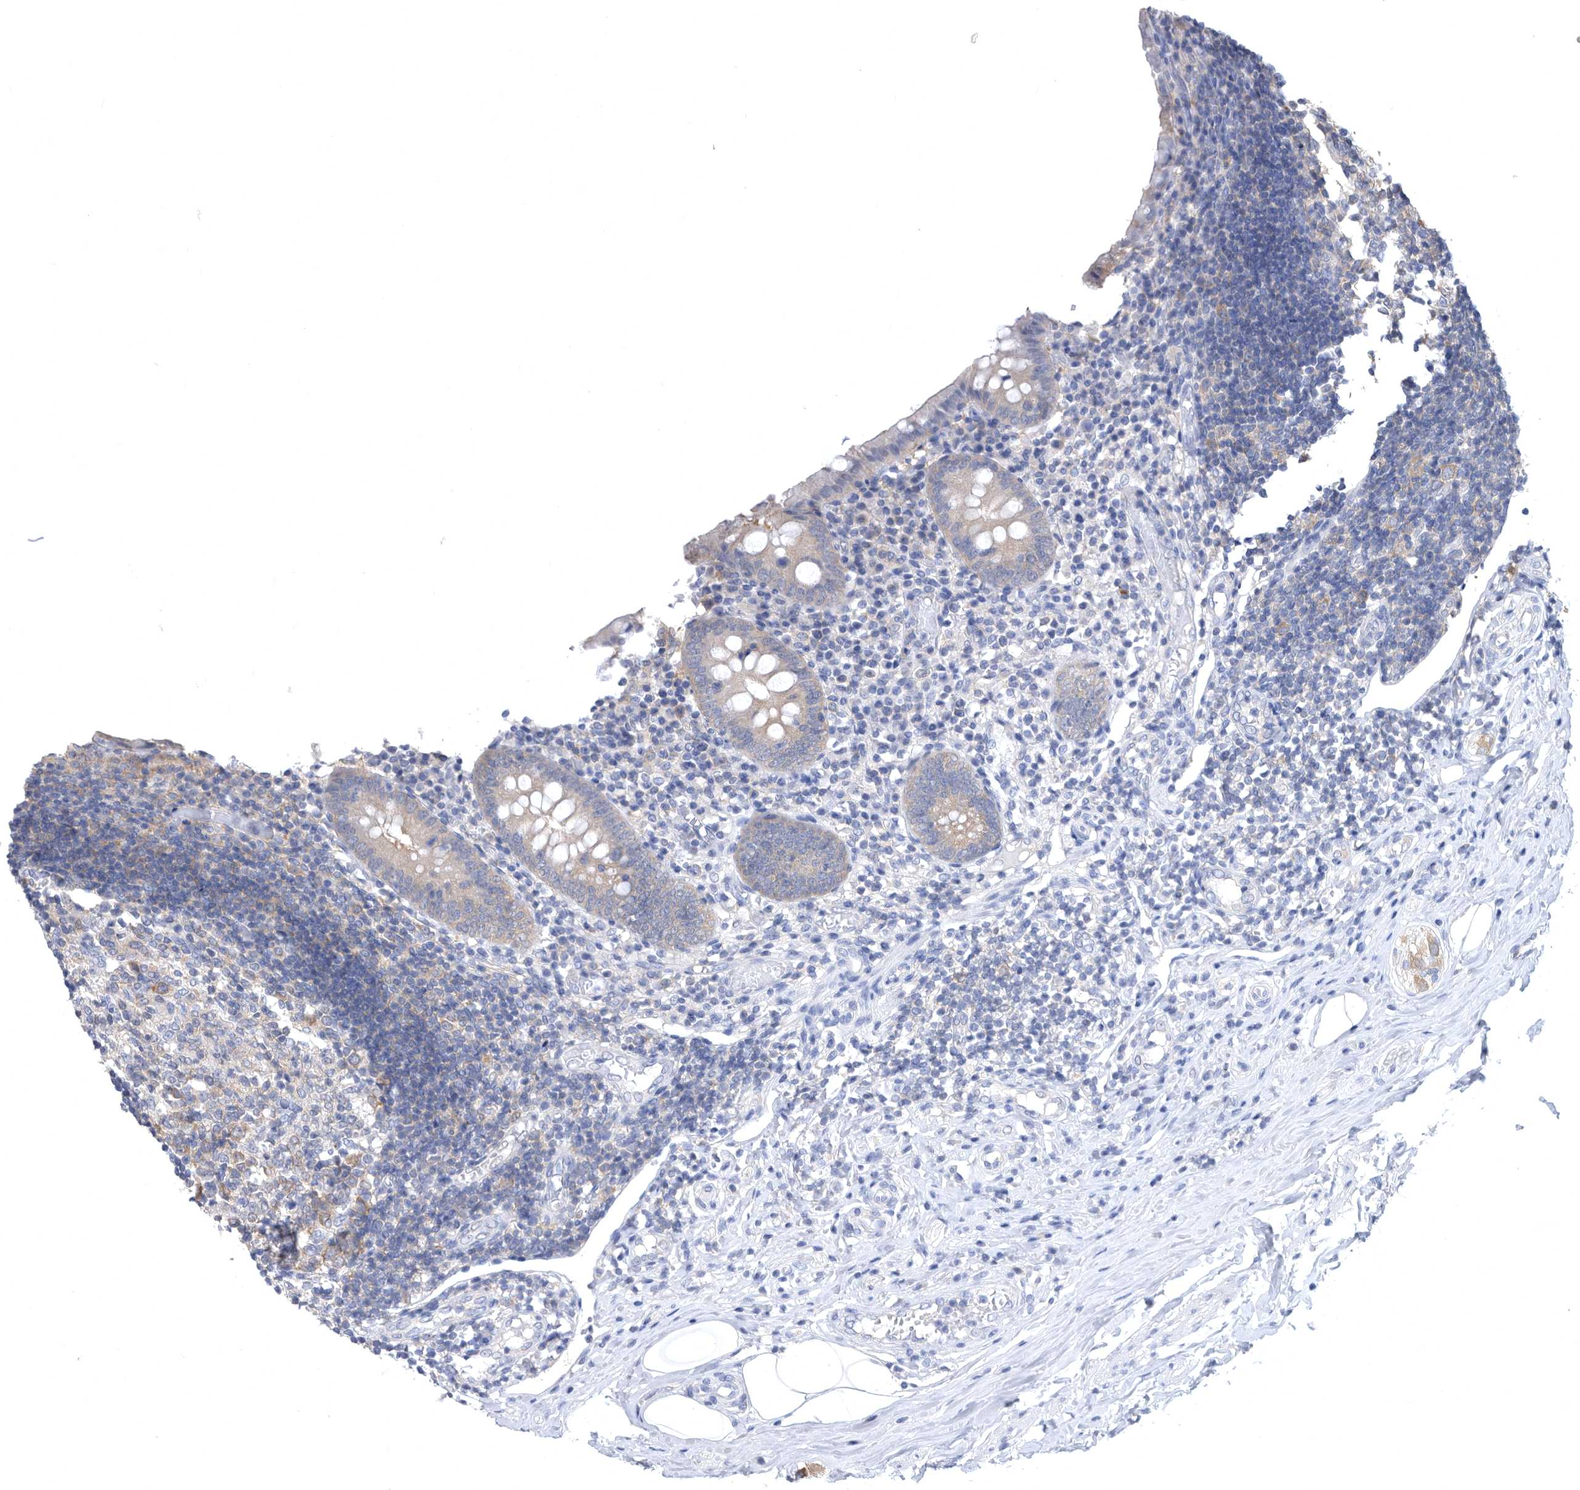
{"staining": {"intensity": "negative", "quantity": "none", "location": "none"}, "tissue": "appendix", "cell_type": "Glandular cells", "image_type": "normal", "snomed": [{"axis": "morphology", "description": "Normal tissue, NOS"}, {"axis": "topography", "description": "Appendix"}], "caption": "Appendix stained for a protein using immunohistochemistry (IHC) displays no expression glandular cells.", "gene": "CCT4", "patient": {"sex": "female", "age": 17}}